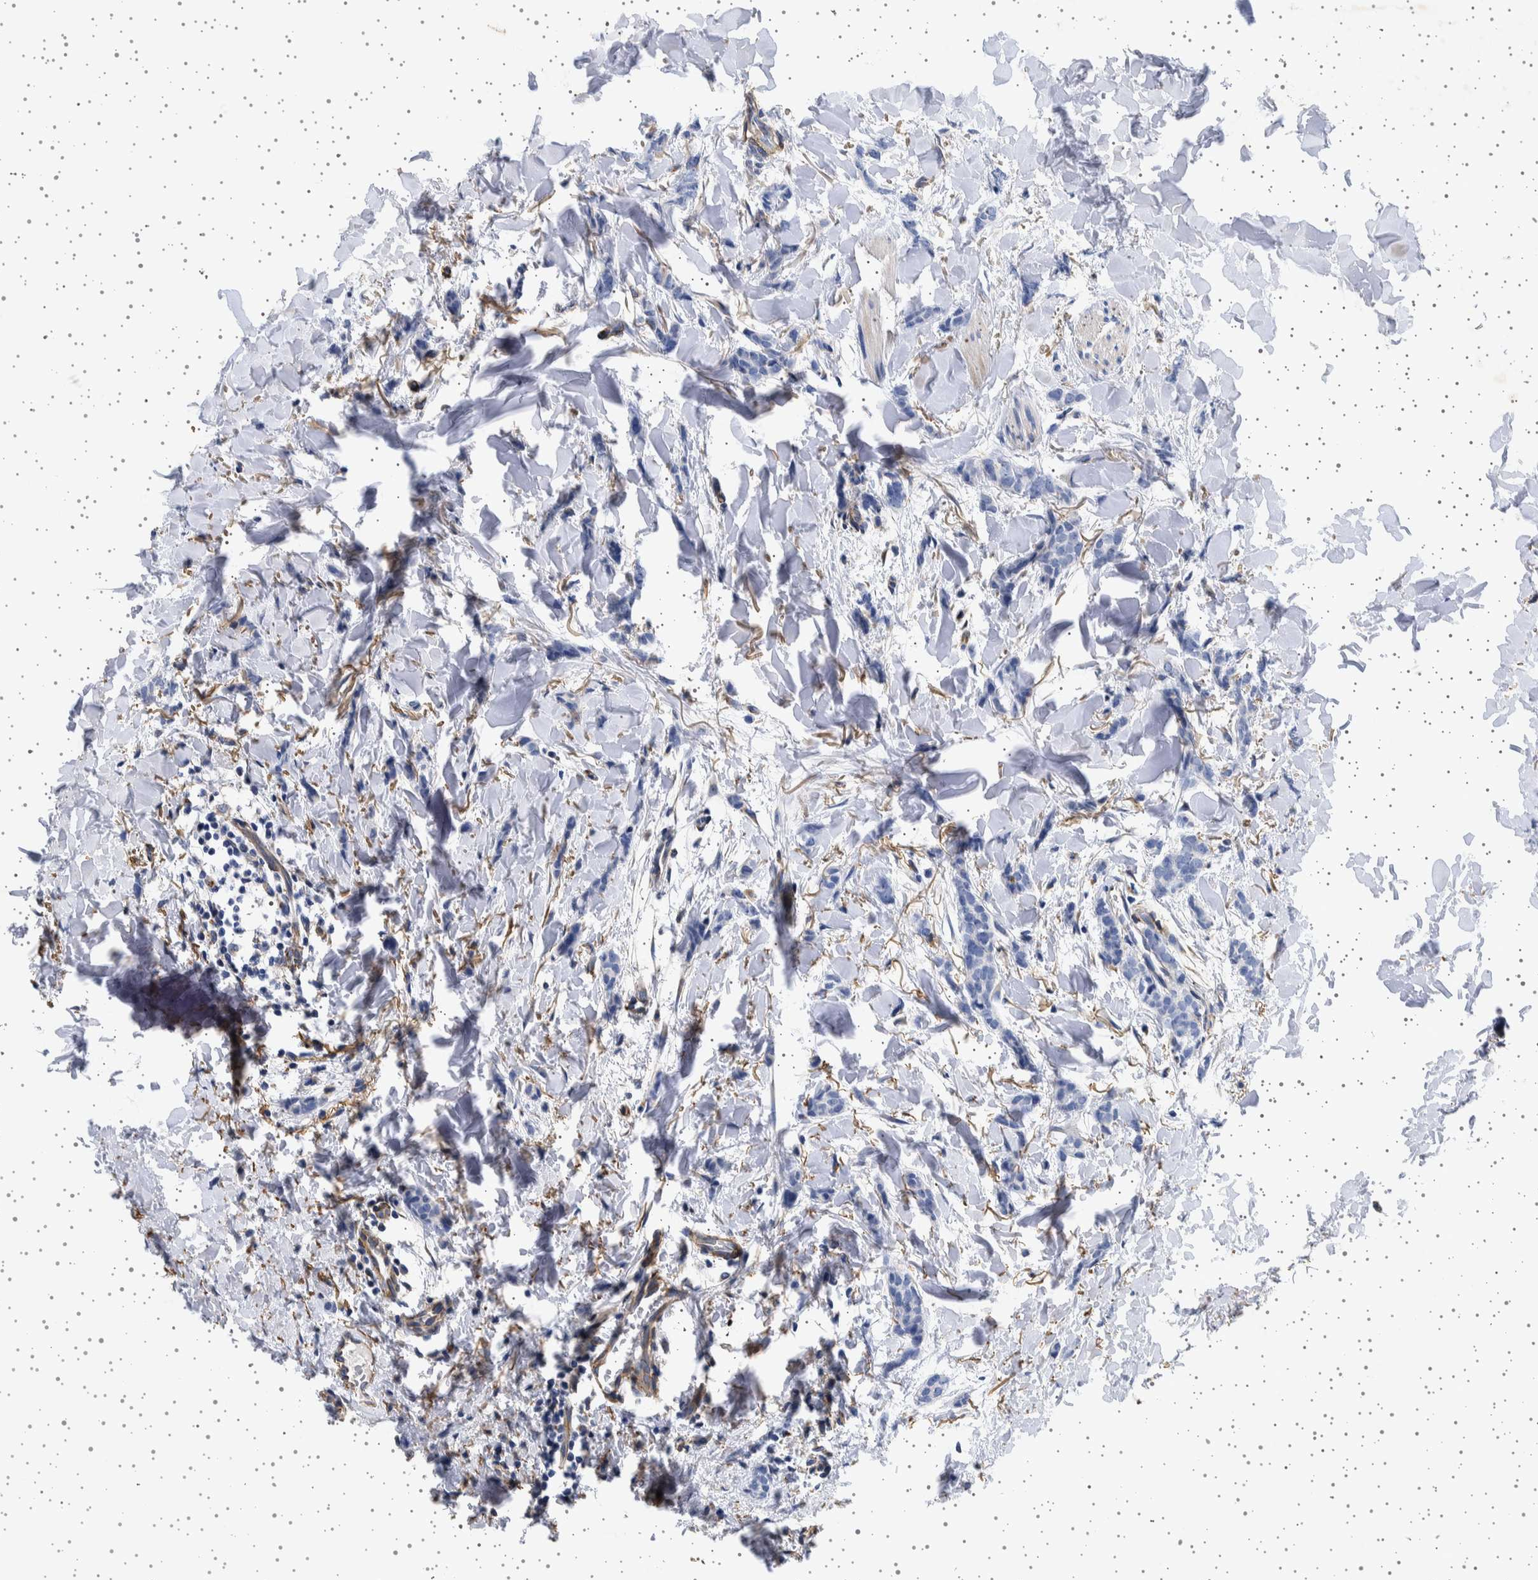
{"staining": {"intensity": "negative", "quantity": "none", "location": "none"}, "tissue": "breast cancer", "cell_type": "Tumor cells", "image_type": "cancer", "snomed": [{"axis": "morphology", "description": "Lobular carcinoma"}, {"axis": "topography", "description": "Skin"}, {"axis": "topography", "description": "Breast"}], "caption": "Tumor cells are negative for brown protein staining in lobular carcinoma (breast).", "gene": "SEPTIN4", "patient": {"sex": "female", "age": 46}}